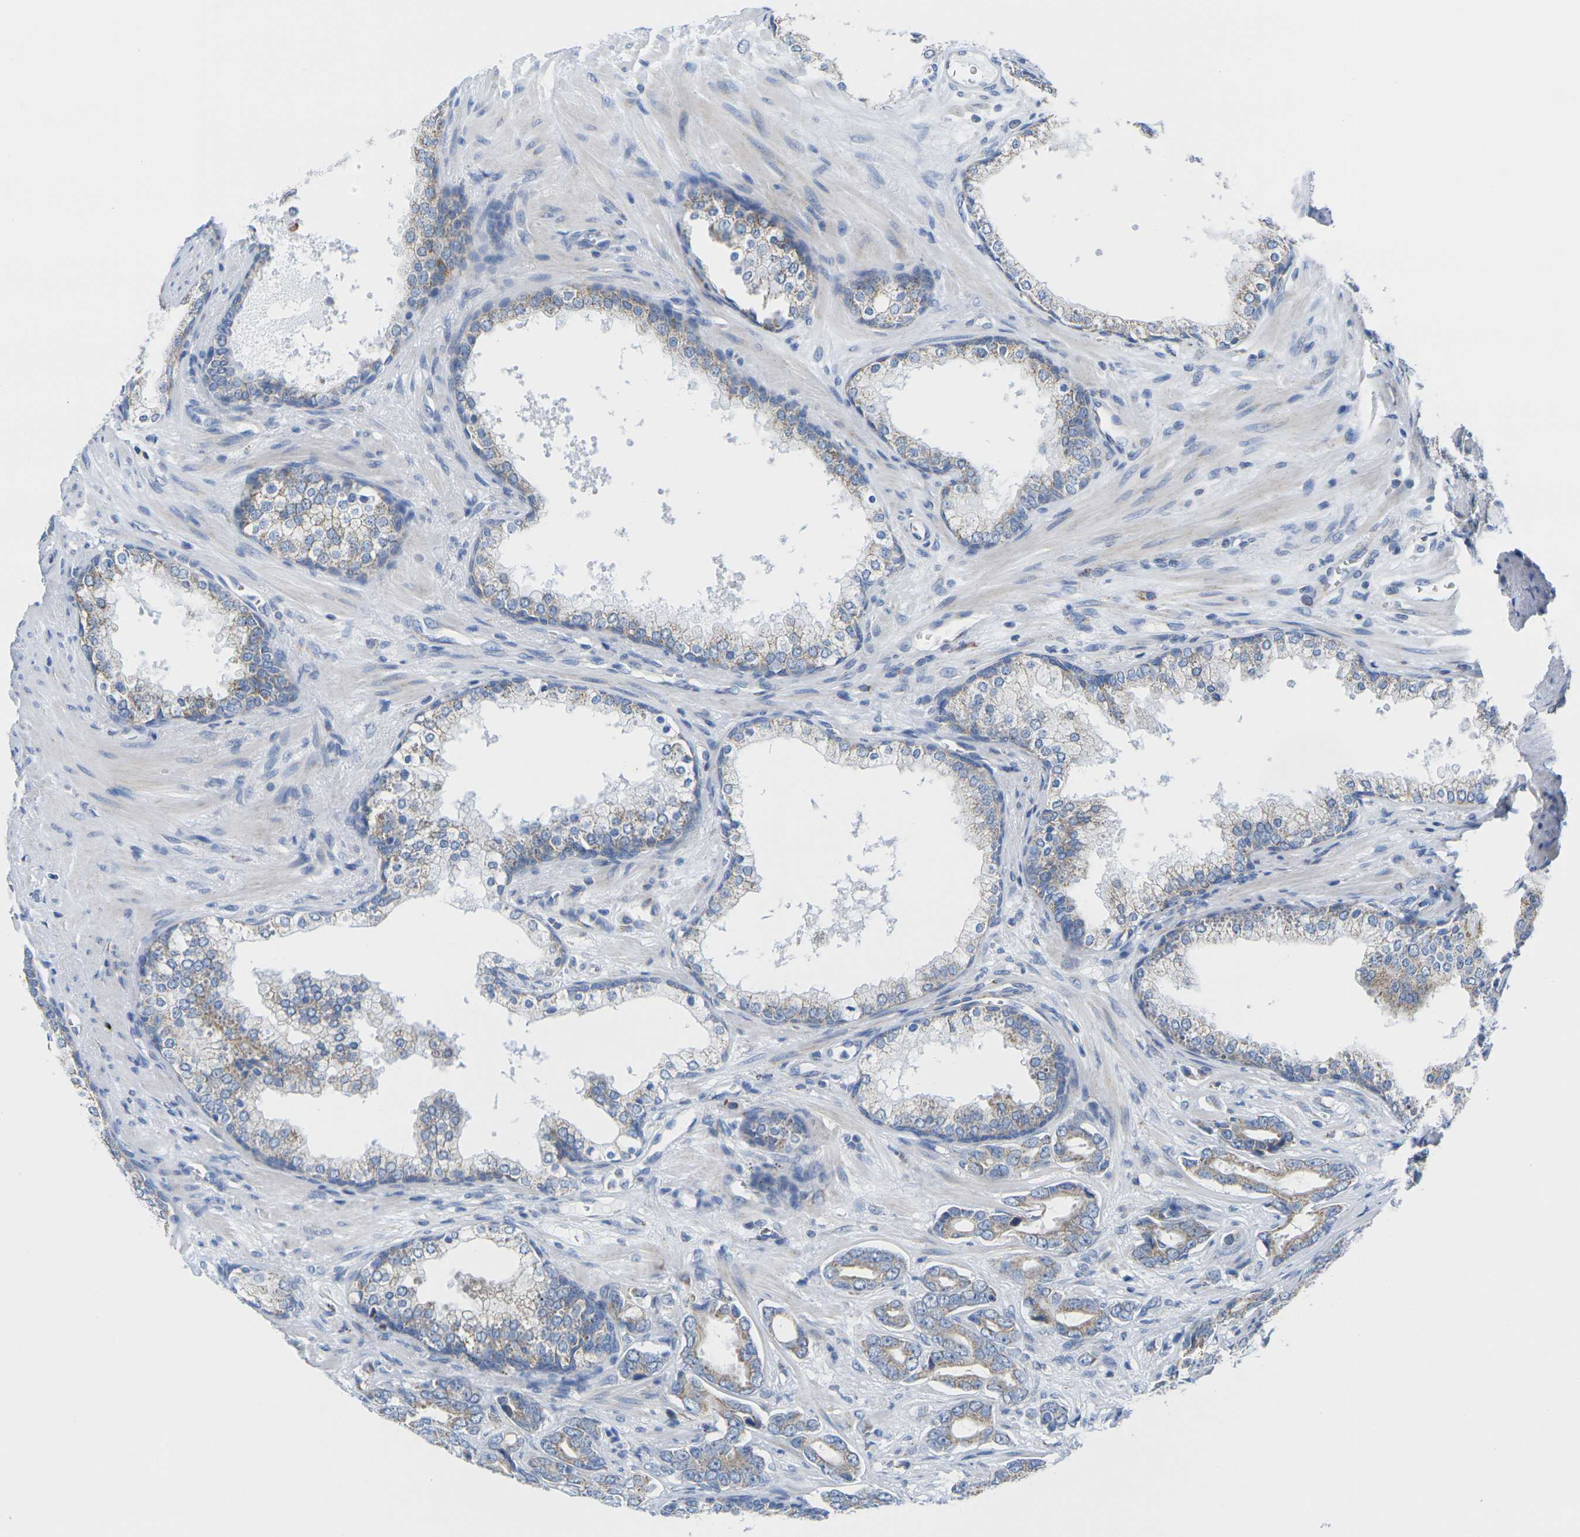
{"staining": {"intensity": "weak", "quantity": ">75%", "location": "cytoplasmic/membranous"}, "tissue": "prostate cancer", "cell_type": "Tumor cells", "image_type": "cancer", "snomed": [{"axis": "morphology", "description": "Adenocarcinoma, Low grade"}, {"axis": "topography", "description": "Prostate"}], "caption": "This micrograph displays IHC staining of human prostate cancer (low-grade adenocarcinoma), with low weak cytoplasmic/membranous positivity in approximately >75% of tumor cells.", "gene": "TMEM204", "patient": {"sex": "male", "age": 58}}